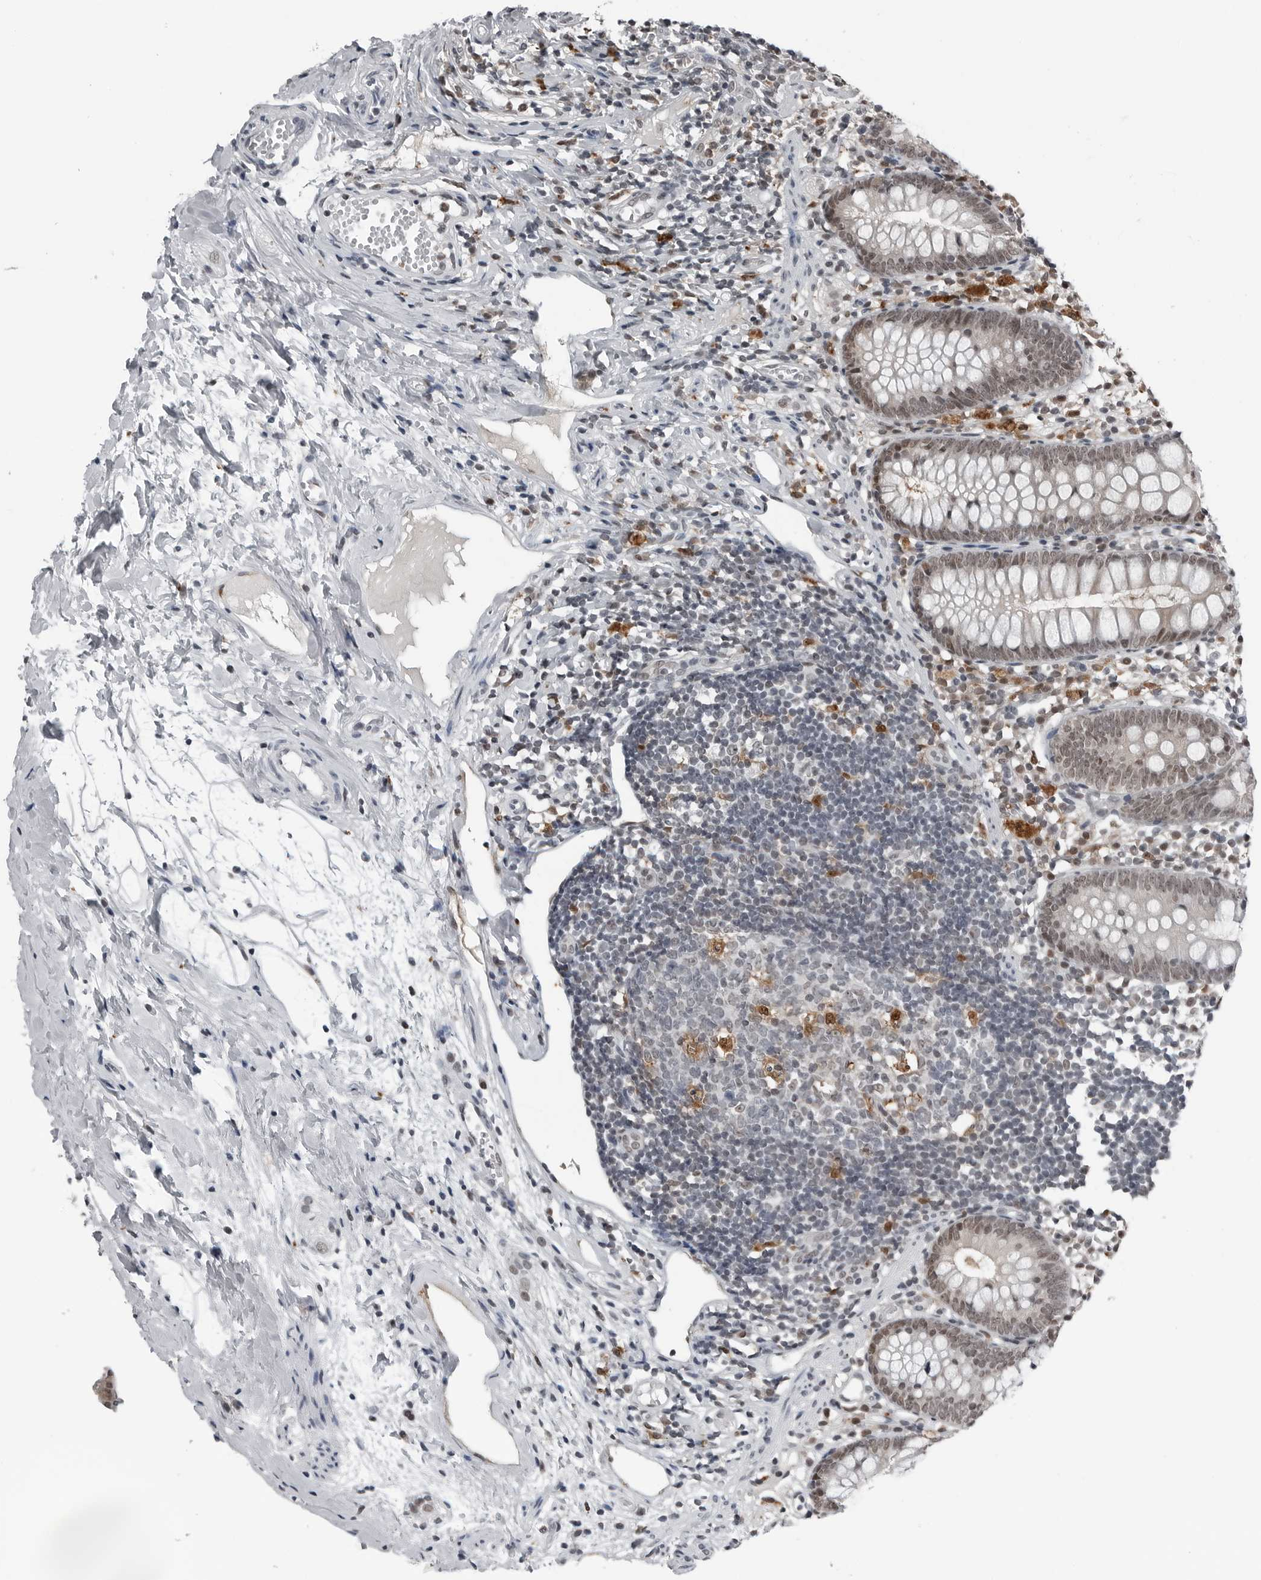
{"staining": {"intensity": "moderate", "quantity": ">75%", "location": "nuclear"}, "tissue": "appendix", "cell_type": "Glandular cells", "image_type": "normal", "snomed": [{"axis": "morphology", "description": "Normal tissue, NOS"}, {"axis": "topography", "description": "Appendix"}], "caption": "DAB immunohistochemical staining of unremarkable appendix displays moderate nuclear protein staining in about >75% of glandular cells.", "gene": "AKR1A1", "patient": {"sex": "female", "age": 20}}